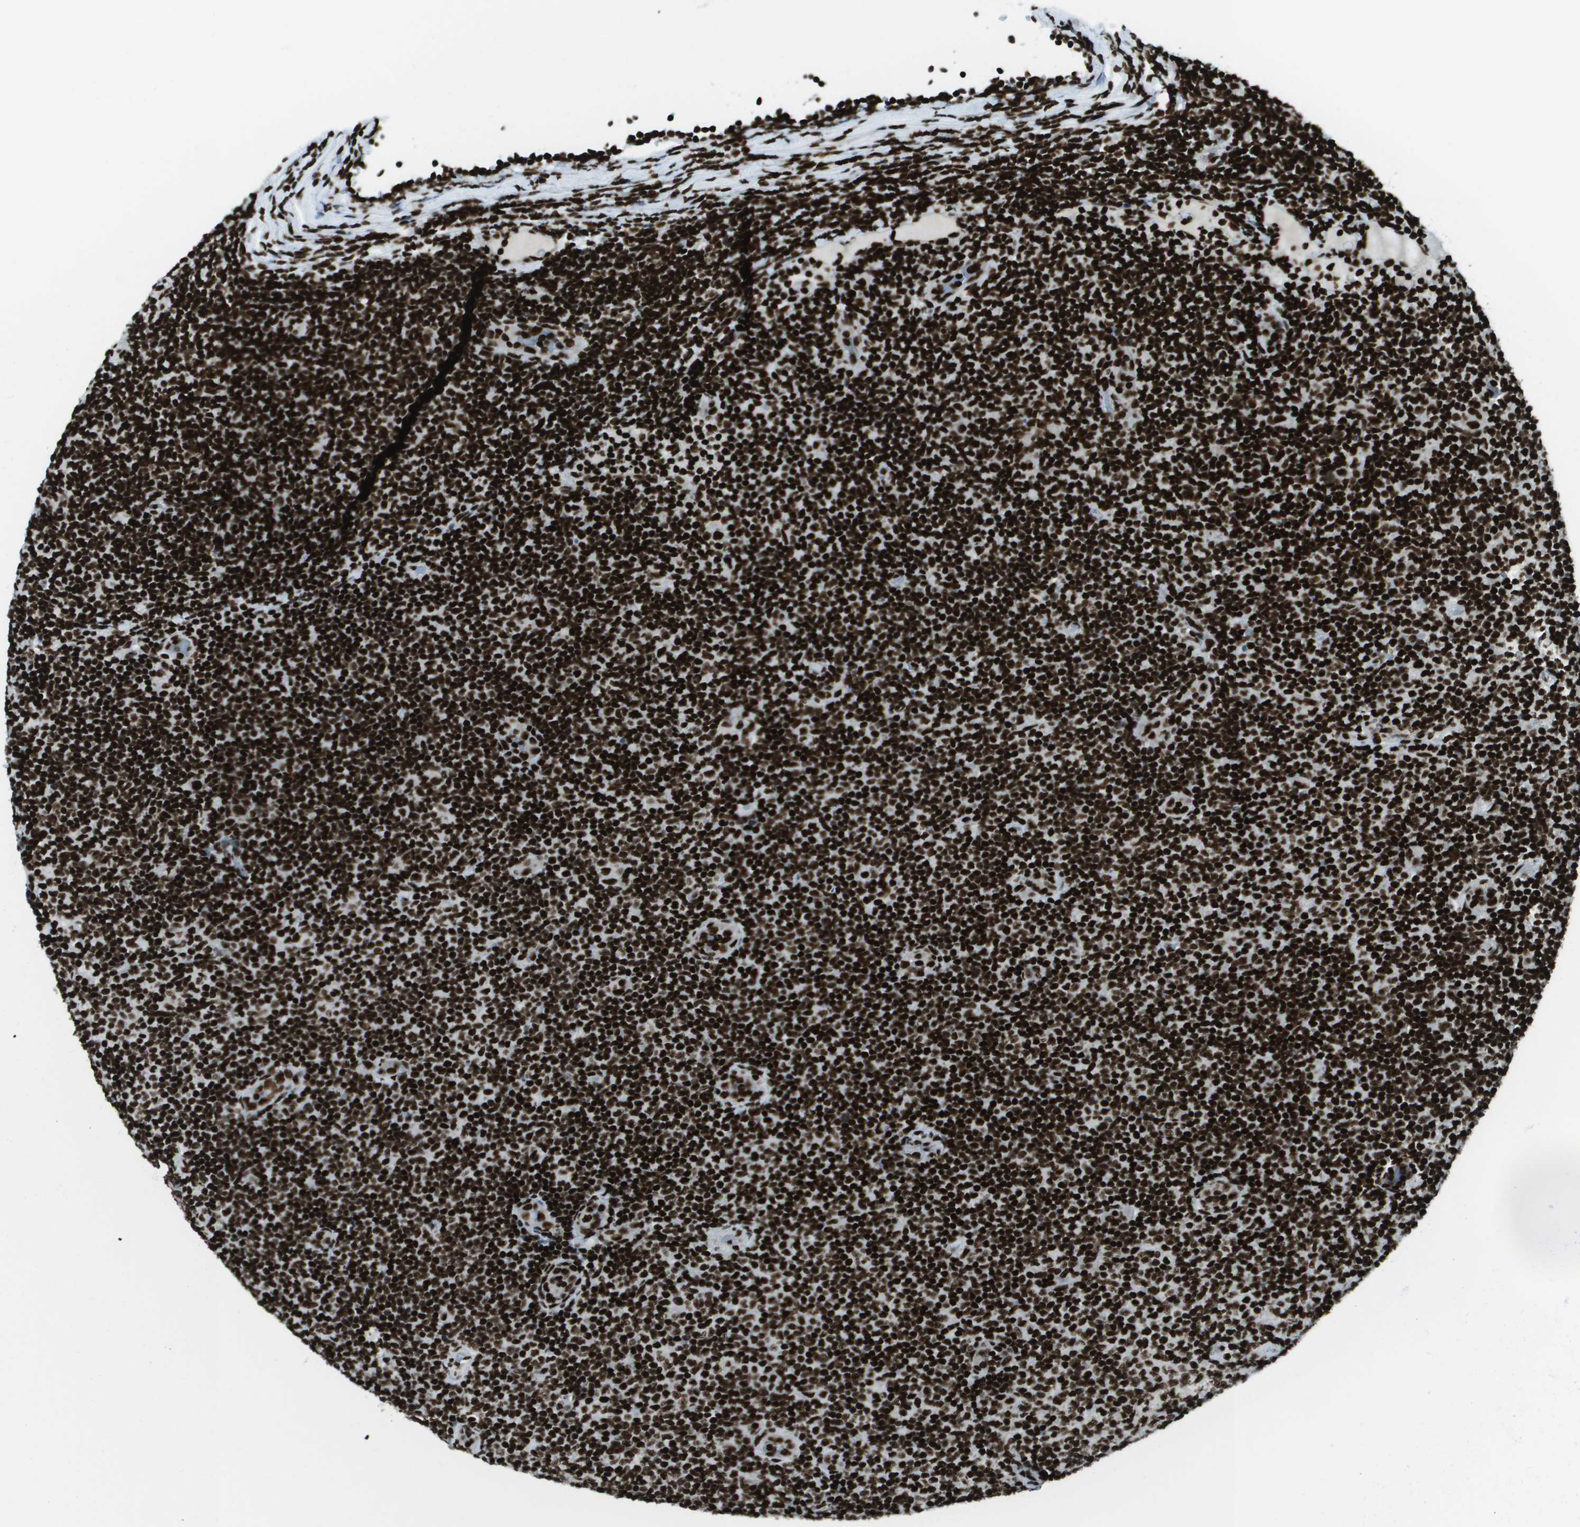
{"staining": {"intensity": "strong", "quantity": ">75%", "location": "nuclear"}, "tissue": "lymphoma", "cell_type": "Tumor cells", "image_type": "cancer", "snomed": [{"axis": "morphology", "description": "Malignant lymphoma, non-Hodgkin's type, Low grade"}, {"axis": "topography", "description": "Lymph node"}], "caption": "Strong nuclear protein expression is identified in about >75% of tumor cells in lymphoma. The staining is performed using DAB brown chromogen to label protein expression. The nuclei are counter-stained blue using hematoxylin.", "gene": "GLYR1", "patient": {"sex": "male", "age": 83}}